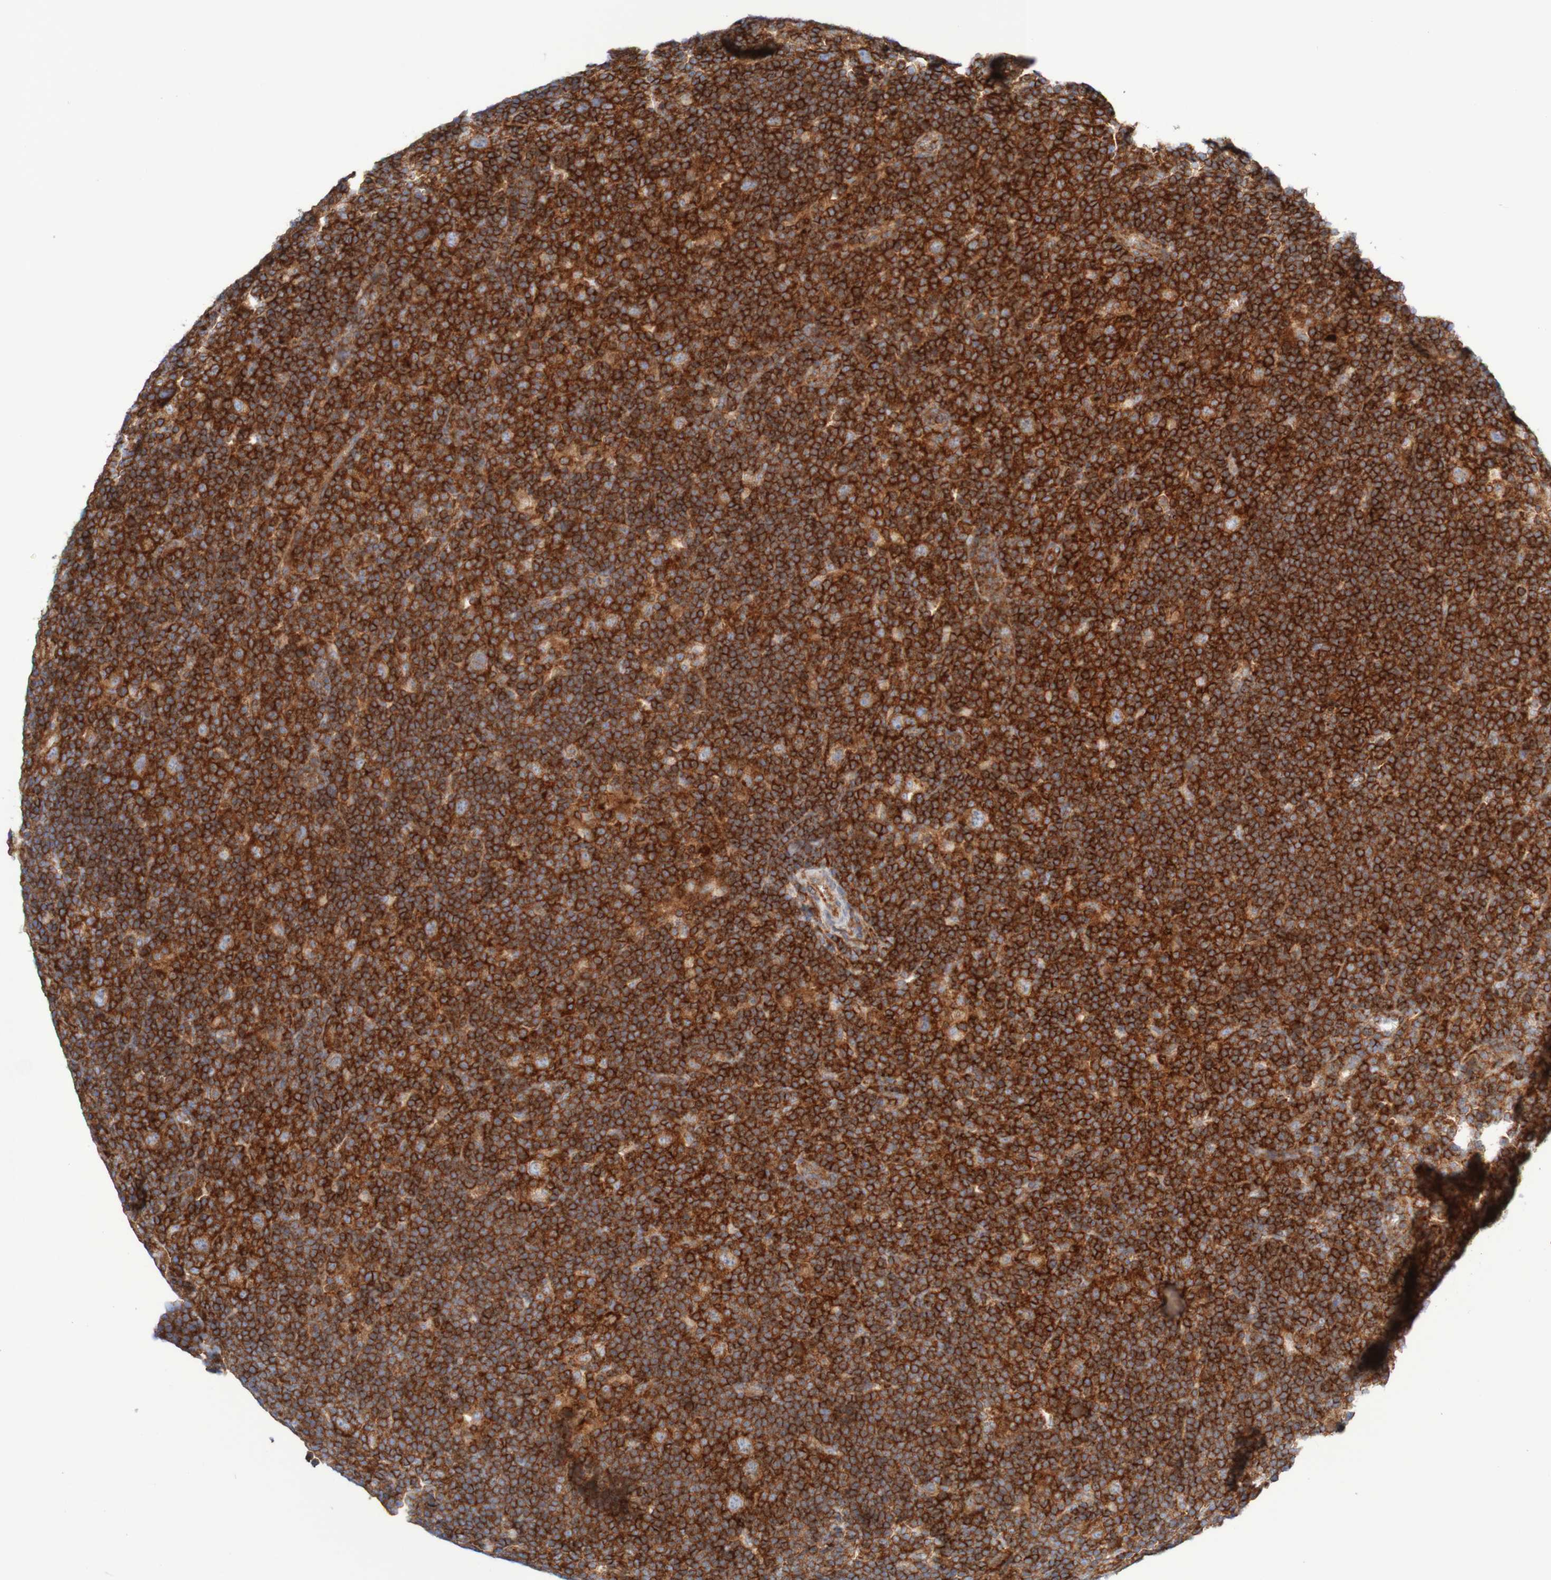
{"staining": {"intensity": "strong", "quantity": ">75%", "location": "cytoplasmic/membranous"}, "tissue": "lymphoma", "cell_type": "Tumor cells", "image_type": "cancer", "snomed": [{"axis": "morphology", "description": "Hodgkin's disease, NOS"}, {"axis": "topography", "description": "Lymph node"}], "caption": "Human lymphoma stained with a protein marker displays strong staining in tumor cells.", "gene": "FXR2", "patient": {"sex": "female", "age": 57}}